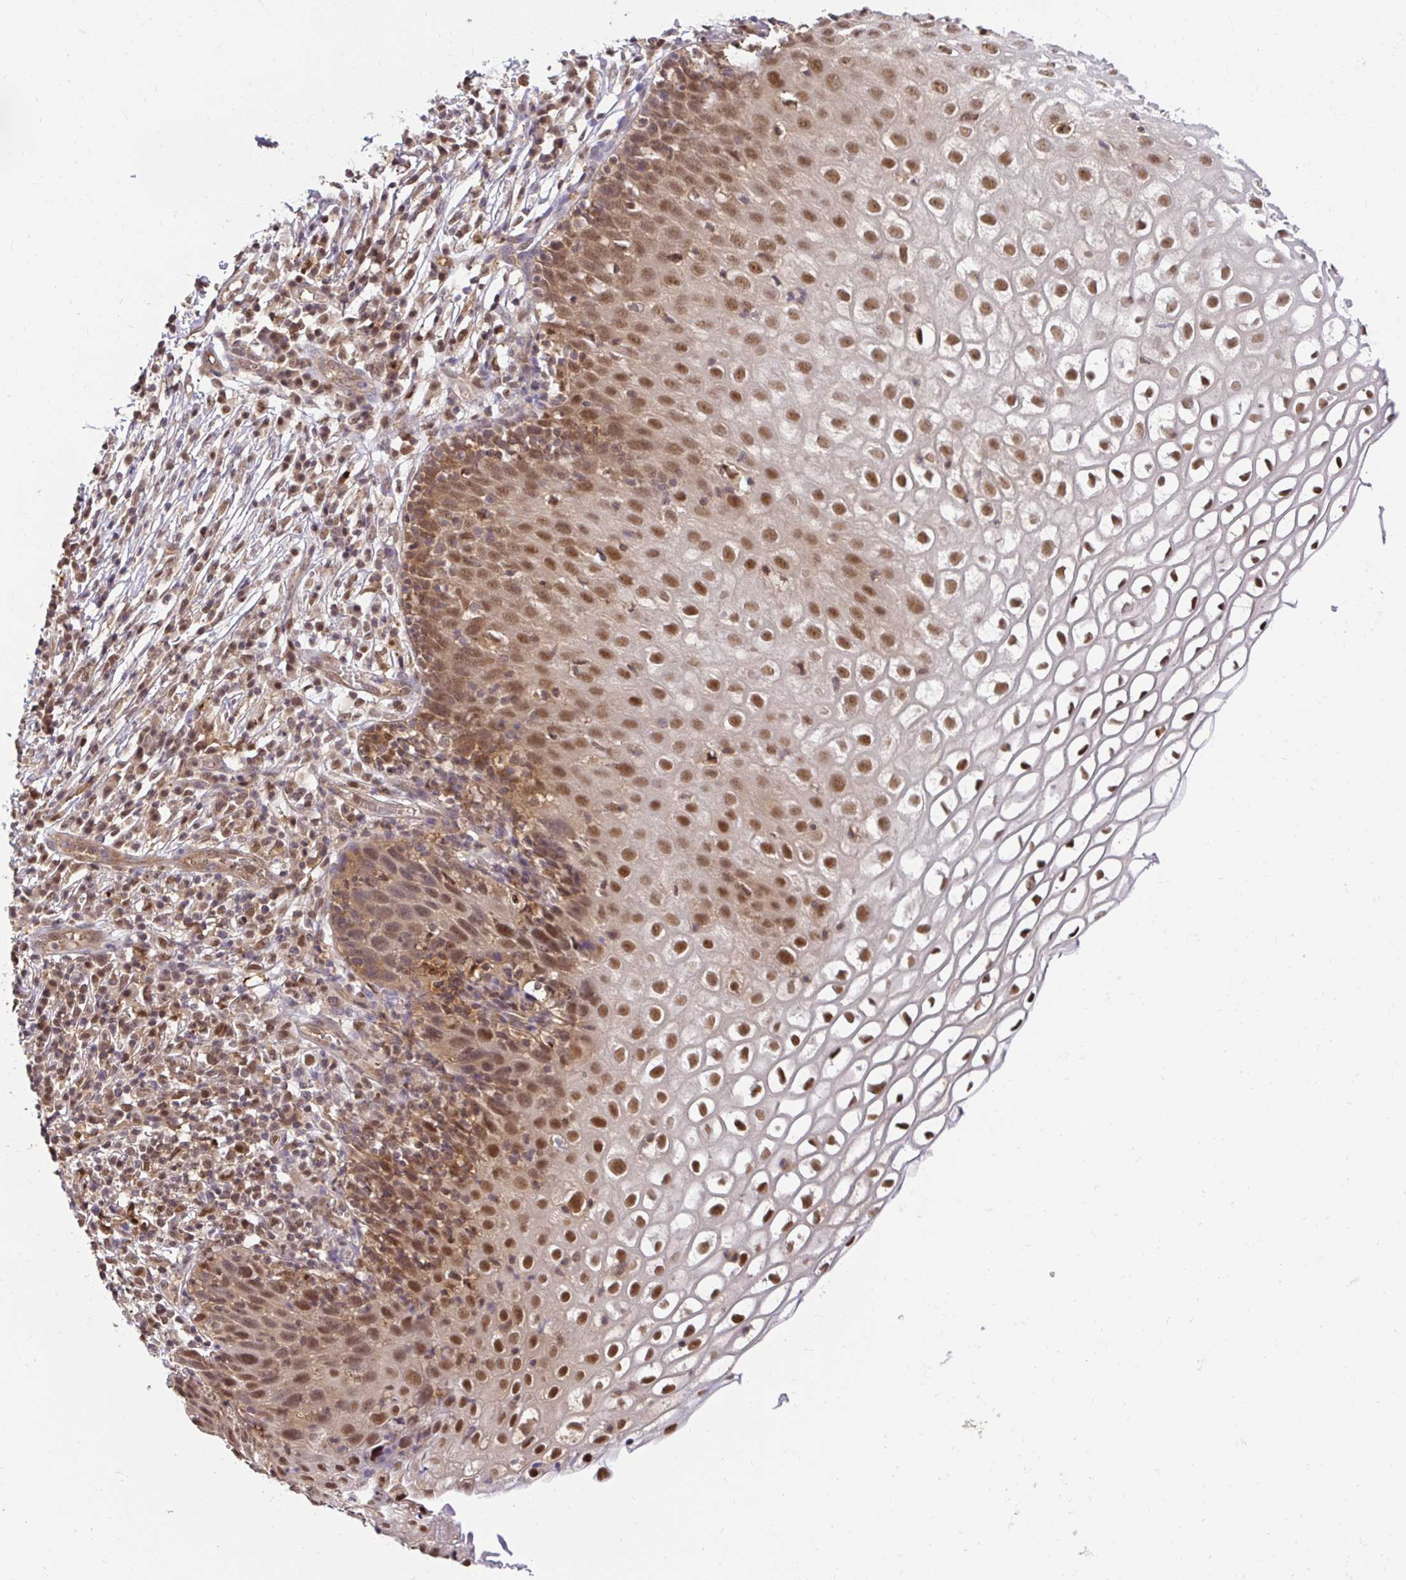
{"staining": {"intensity": "moderate", "quantity": "25%-75%", "location": "cytoplasmic/membranous,nuclear"}, "tissue": "cervix", "cell_type": "Glandular cells", "image_type": "normal", "snomed": [{"axis": "morphology", "description": "Normal tissue, NOS"}, {"axis": "topography", "description": "Cervix"}], "caption": "Immunohistochemistry of unremarkable cervix exhibits medium levels of moderate cytoplasmic/membranous,nuclear positivity in approximately 25%-75% of glandular cells.", "gene": "PSMA4", "patient": {"sex": "female", "age": 36}}